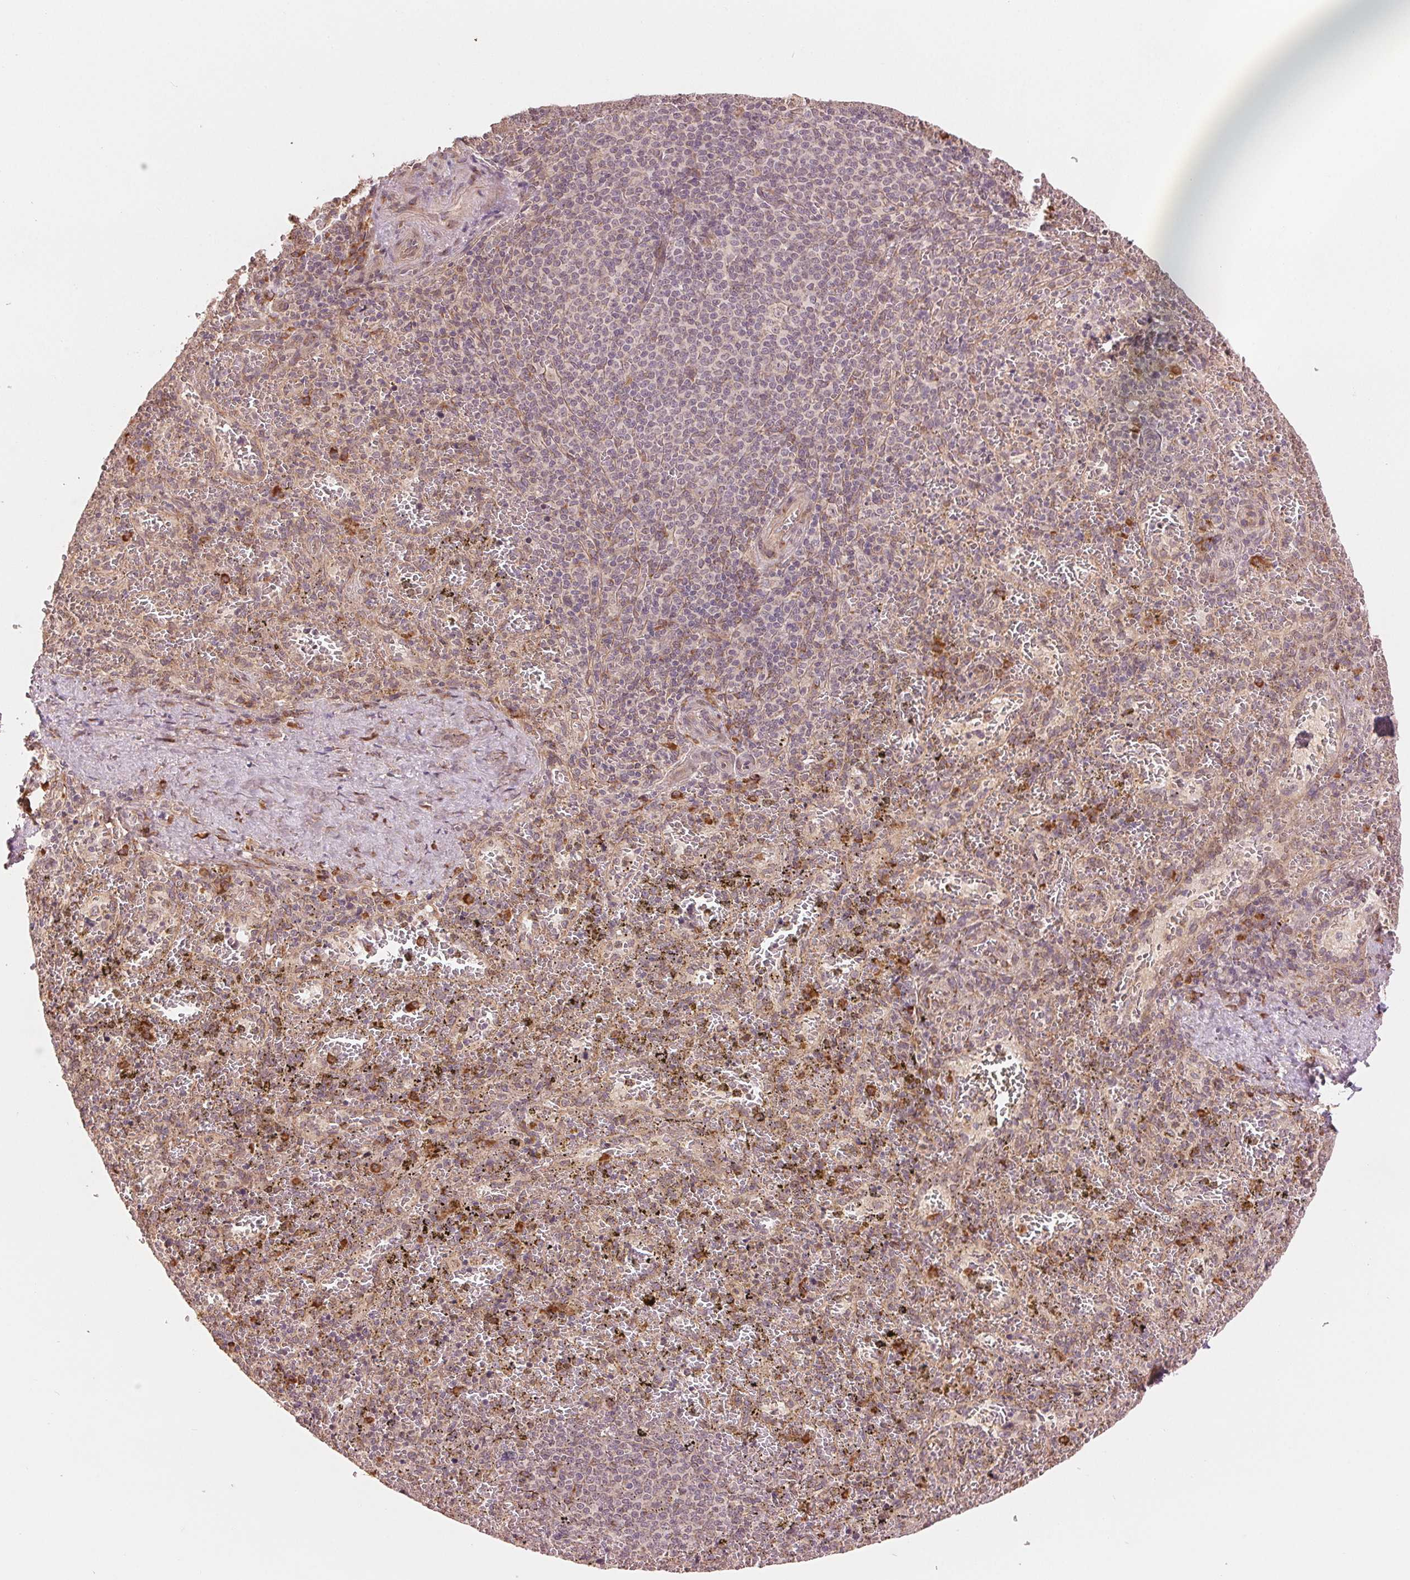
{"staining": {"intensity": "strong", "quantity": "<25%", "location": "cytoplasmic/membranous"}, "tissue": "spleen", "cell_type": "Cells in red pulp", "image_type": "normal", "snomed": [{"axis": "morphology", "description": "Normal tissue, NOS"}, {"axis": "topography", "description": "Spleen"}], "caption": "The image reveals staining of benign spleen, revealing strong cytoplasmic/membranous protein positivity (brown color) within cells in red pulp. (DAB (3,3'-diaminobenzidine) IHC, brown staining for protein, blue staining for nuclei).", "gene": "SLC20A1", "patient": {"sex": "female", "age": 50}}